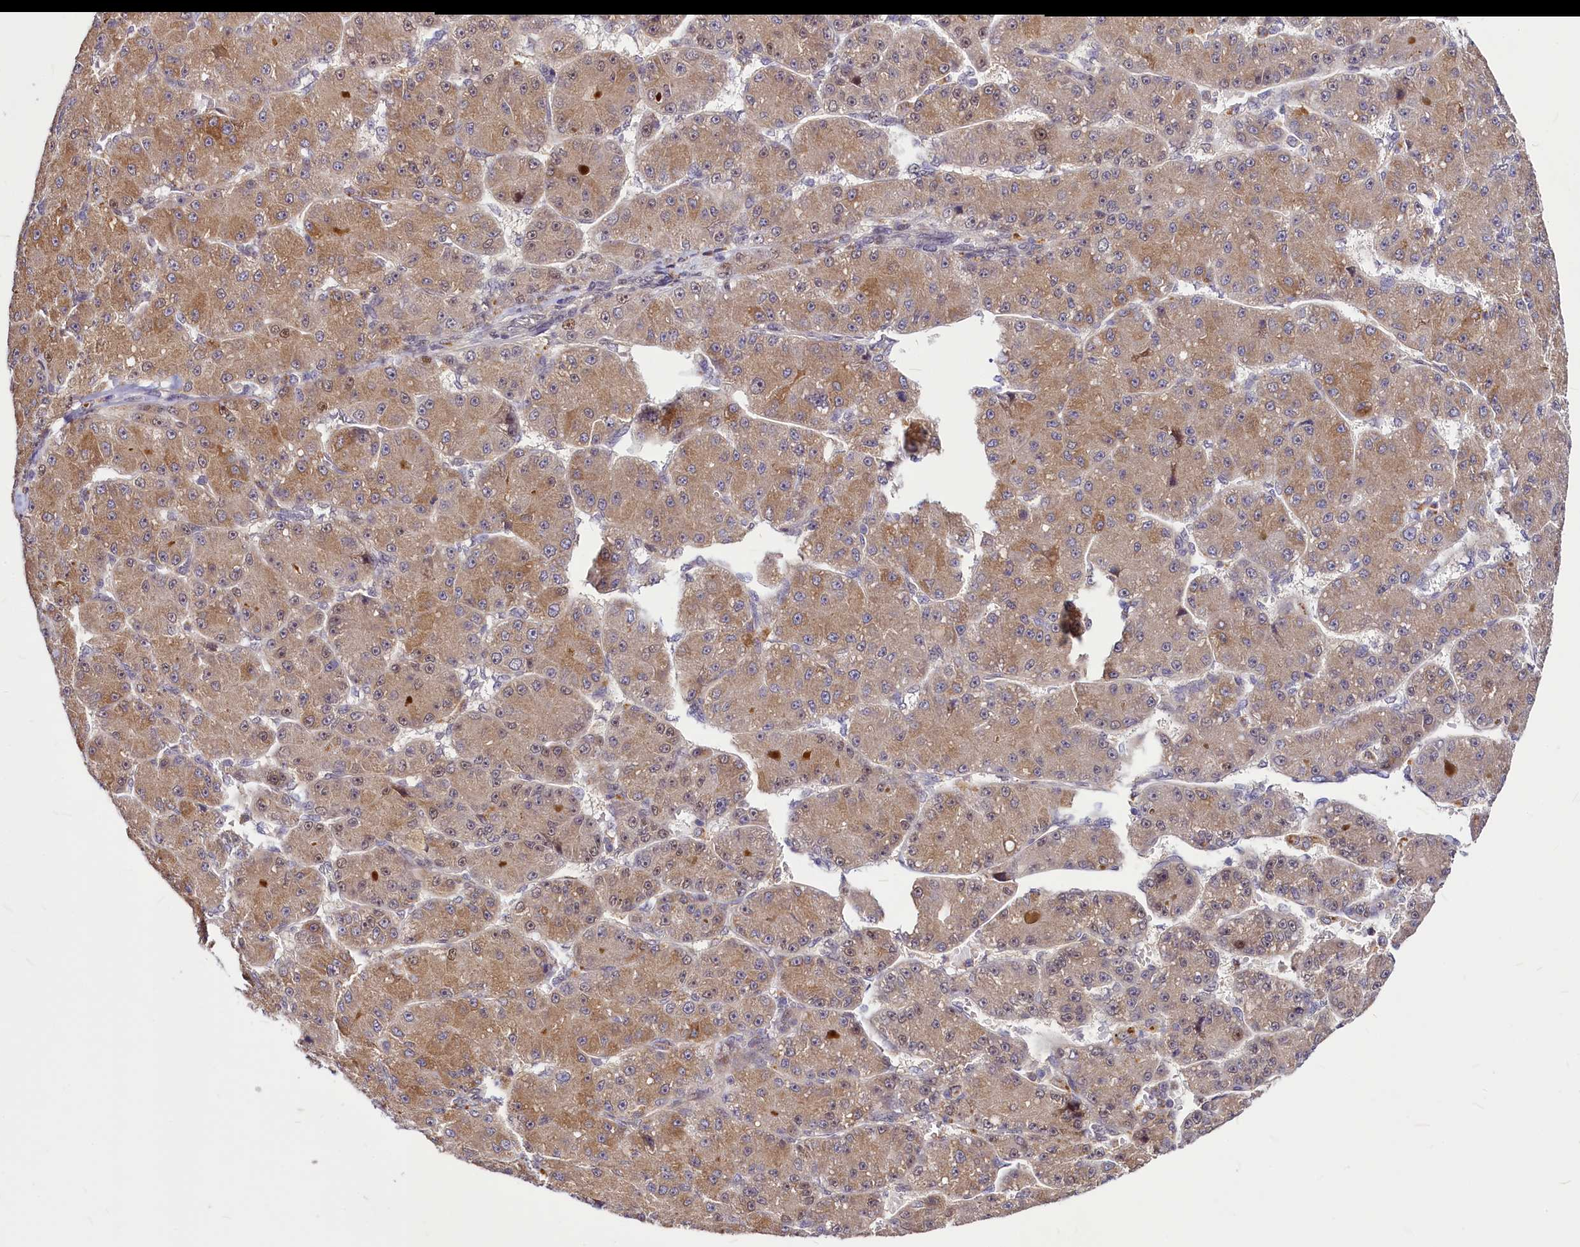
{"staining": {"intensity": "weak", "quantity": ">75%", "location": "cytoplasmic/membranous"}, "tissue": "liver cancer", "cell_type": "Tumor cells", "image_type": "cancer", "snomed": [{"axis": "morphology", "description": "Carcinoma, Hepatocellular, NOS"}, {"axis": "topography", "description": "Liver"}], "caption": "About >75% of tumor cells in hepatocellular carcinoma (liver) exhibit weak cytoplasmic/membranous protein expression as visualized by brown immunohistochemical staining.", "gene": "MAML2", "patient": {"sex": "male", "age": 67}}